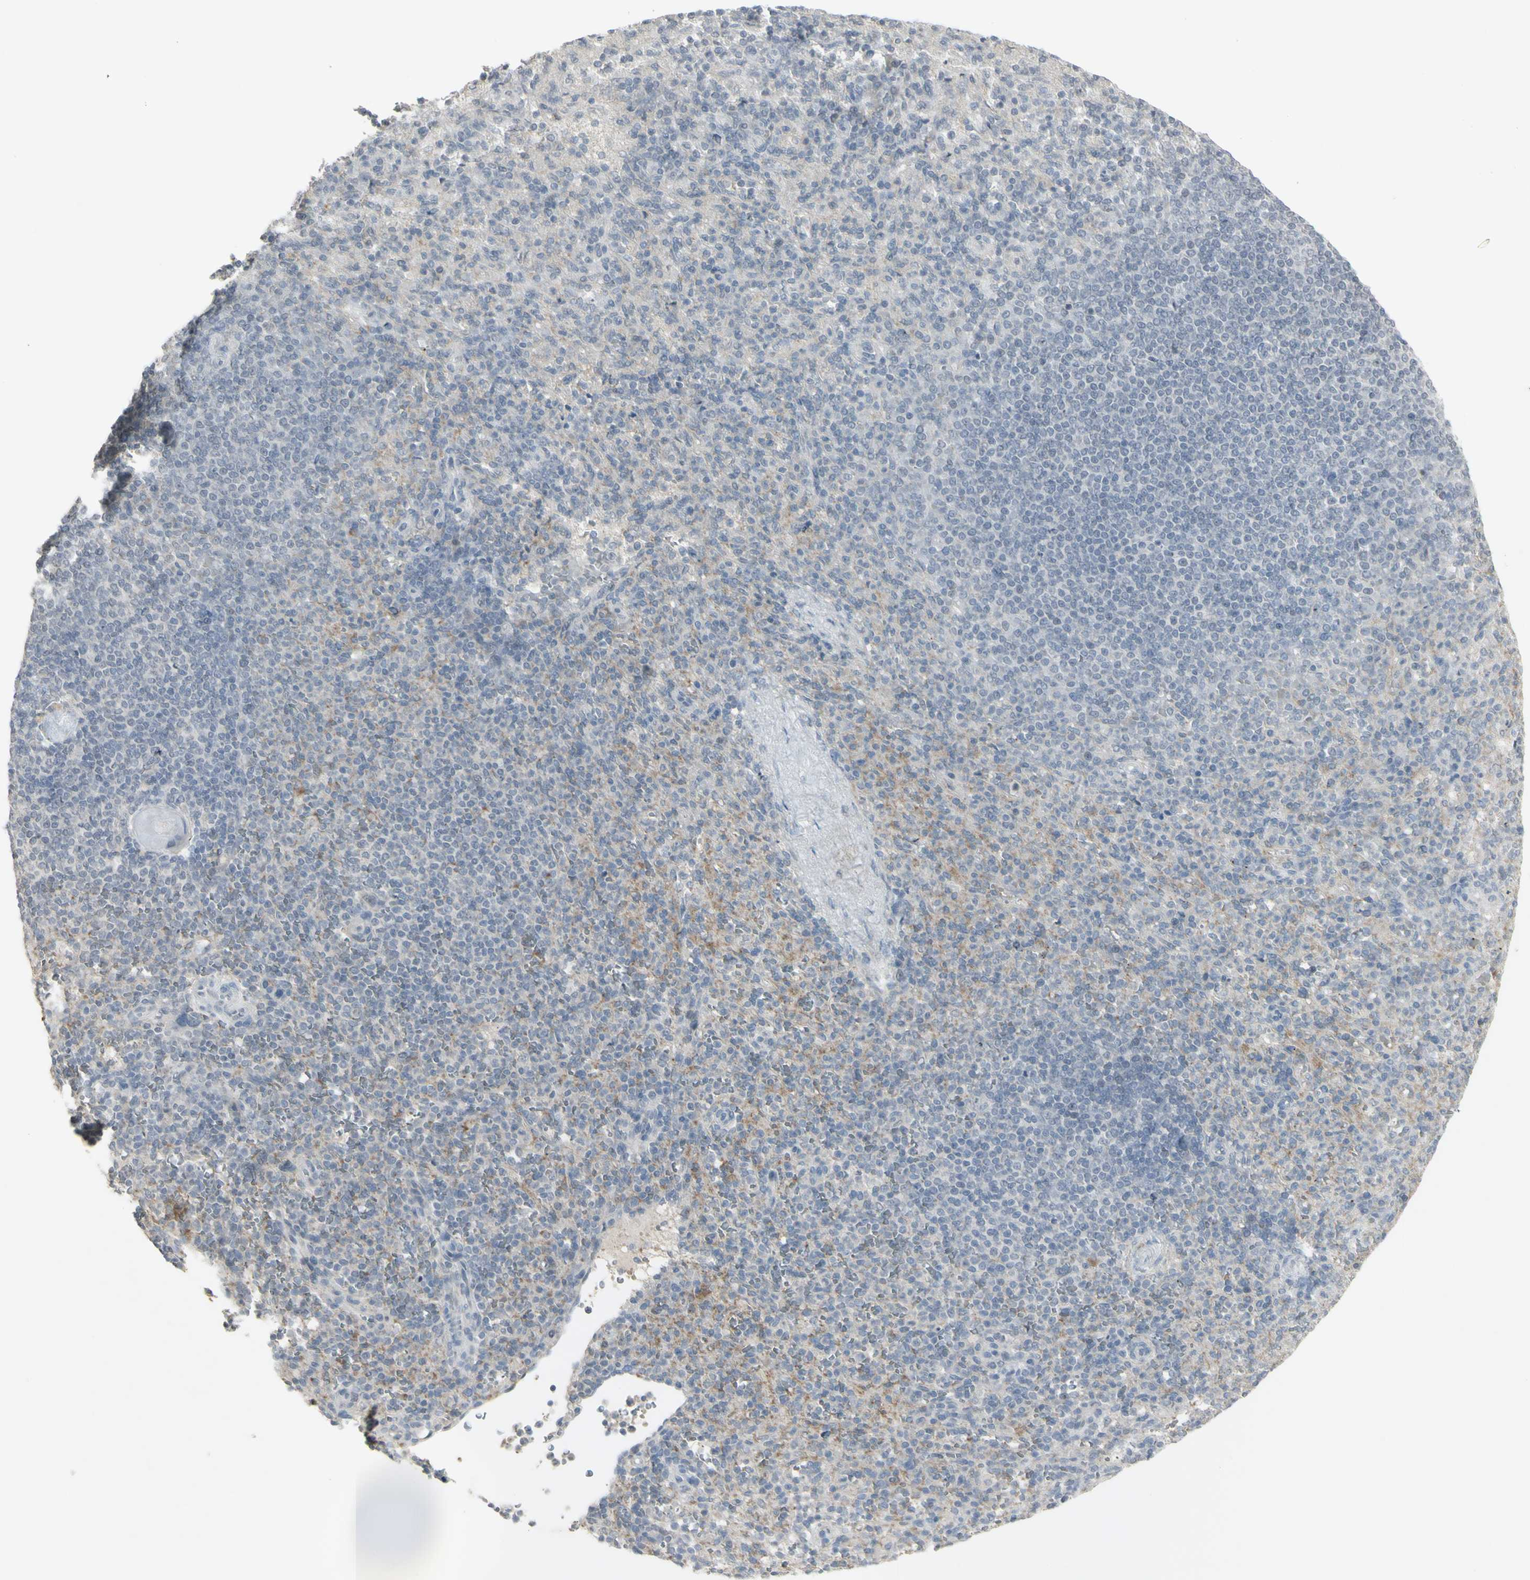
{"staining": {"intensity": "negative", "quantity": "none", "location": "none"}, "tissue": "spleen", "cell_type": "Cells in red pulp", "image_type": "normal", "snomed": [{"axis": "morphology", "description": "Normal tissue, NOS"}, {"axis": "topography", "description": "Spleen"}], "caption": "IHC of unremarkable human spleen exhibits no expression in cells in red pulp. The staining was performed using DAB (3,3'-diaminobenzidine) to visualize the protein expression in brown, while the nuclei were stained in blue with hematoxylin (Magnification: 20x).", "gene": "C1orf116", "patient": {"sex": "female", "age": 74}}